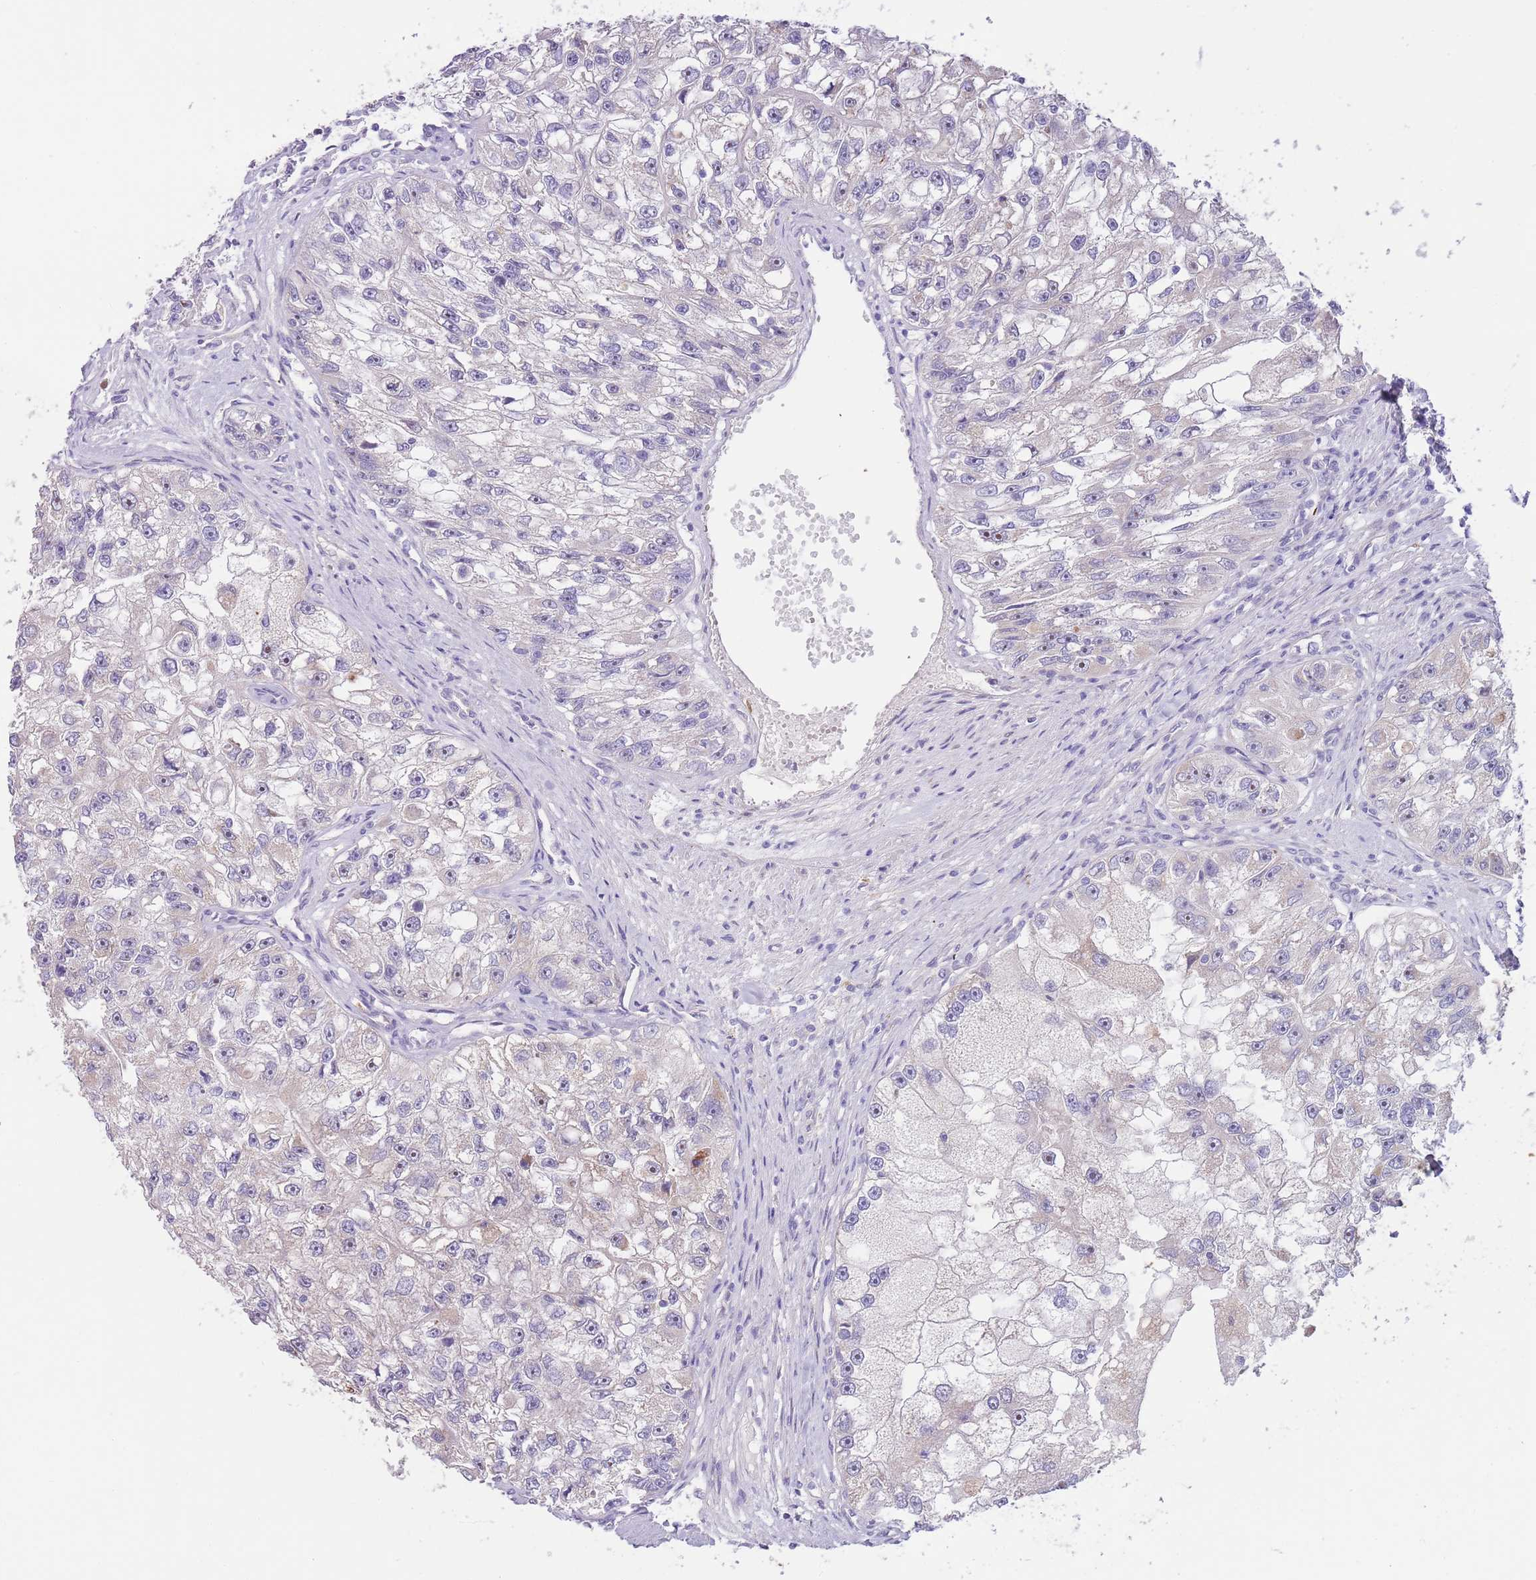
{"staining": {"intensity": "negative", "quantity": "none", "location": "none"}, "tissue": "renal cancer", "cell_type": "Tumor cells", "image_type": "cancer", "snomed": [{"axis": "morphology", "description": "Adenocarcinoma, NOS"}, {"axis": "topography", "description": "Kidney"}], "caption": "Immunohistochemistry (IHC) photomicrograph of human renal cancer (adenocarcinoma) stained for a protein (brown), which displays no staining in tumor cells.", "gene": "AP1S2", "patient": {"sex": "male", "age": 63}}